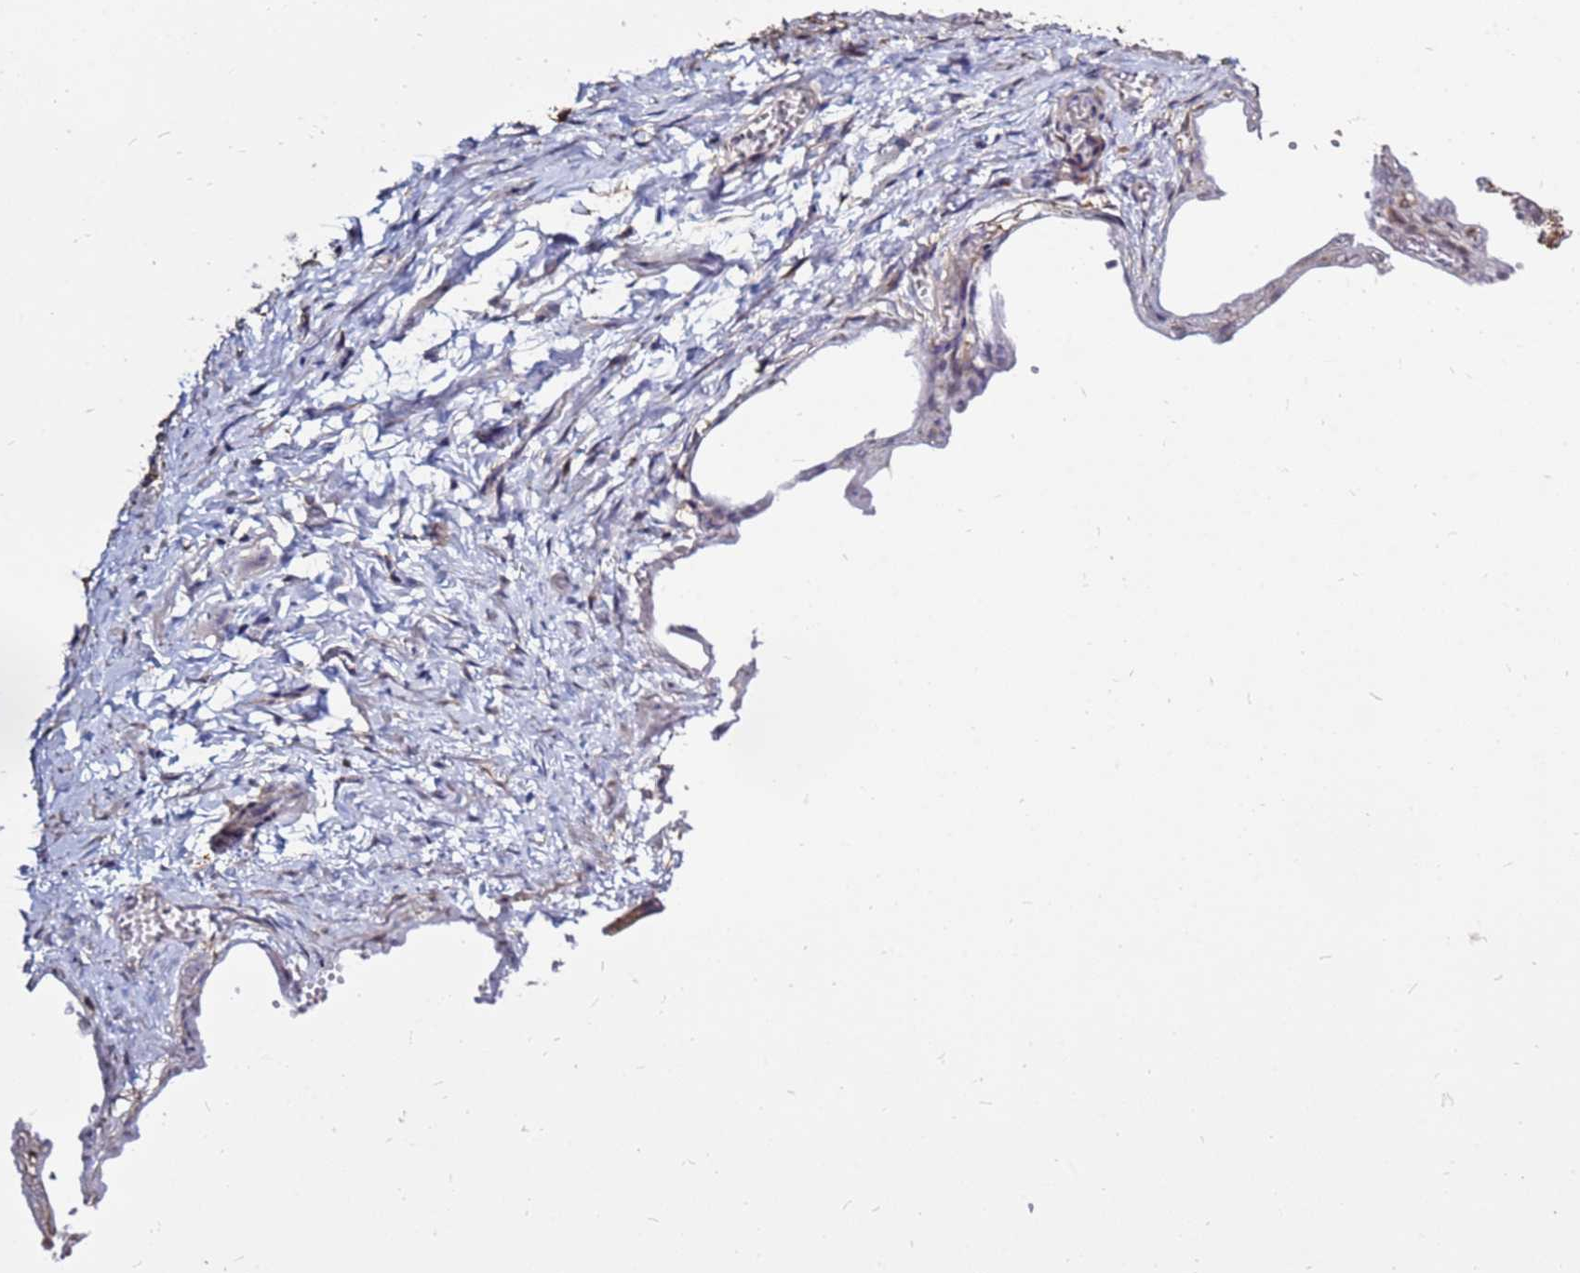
{"staining": {"intensity": "moderate", "quantity": ">75%", "location": "cytoplasmic/membranous"}, "tissue": "adipose tissue", "cell_type": "Adipocytes", "image_type": "normal", "snomed": [{"axis": "morphology", "description": "Normal tissue, NOS"}, {"axis": "topography", "description": "Gallbladder"}, {"axis": "topography", "description": "Peripheral nerve tissue"}], "caption": "This is a histology image of immunohistochemistry staining of benign adipose tissue, which shows moderate expression in the cytoplasmic/membranous of adipocytes.", "gene": "MOB2", "patient": {"sex": "male", "age": 38}}